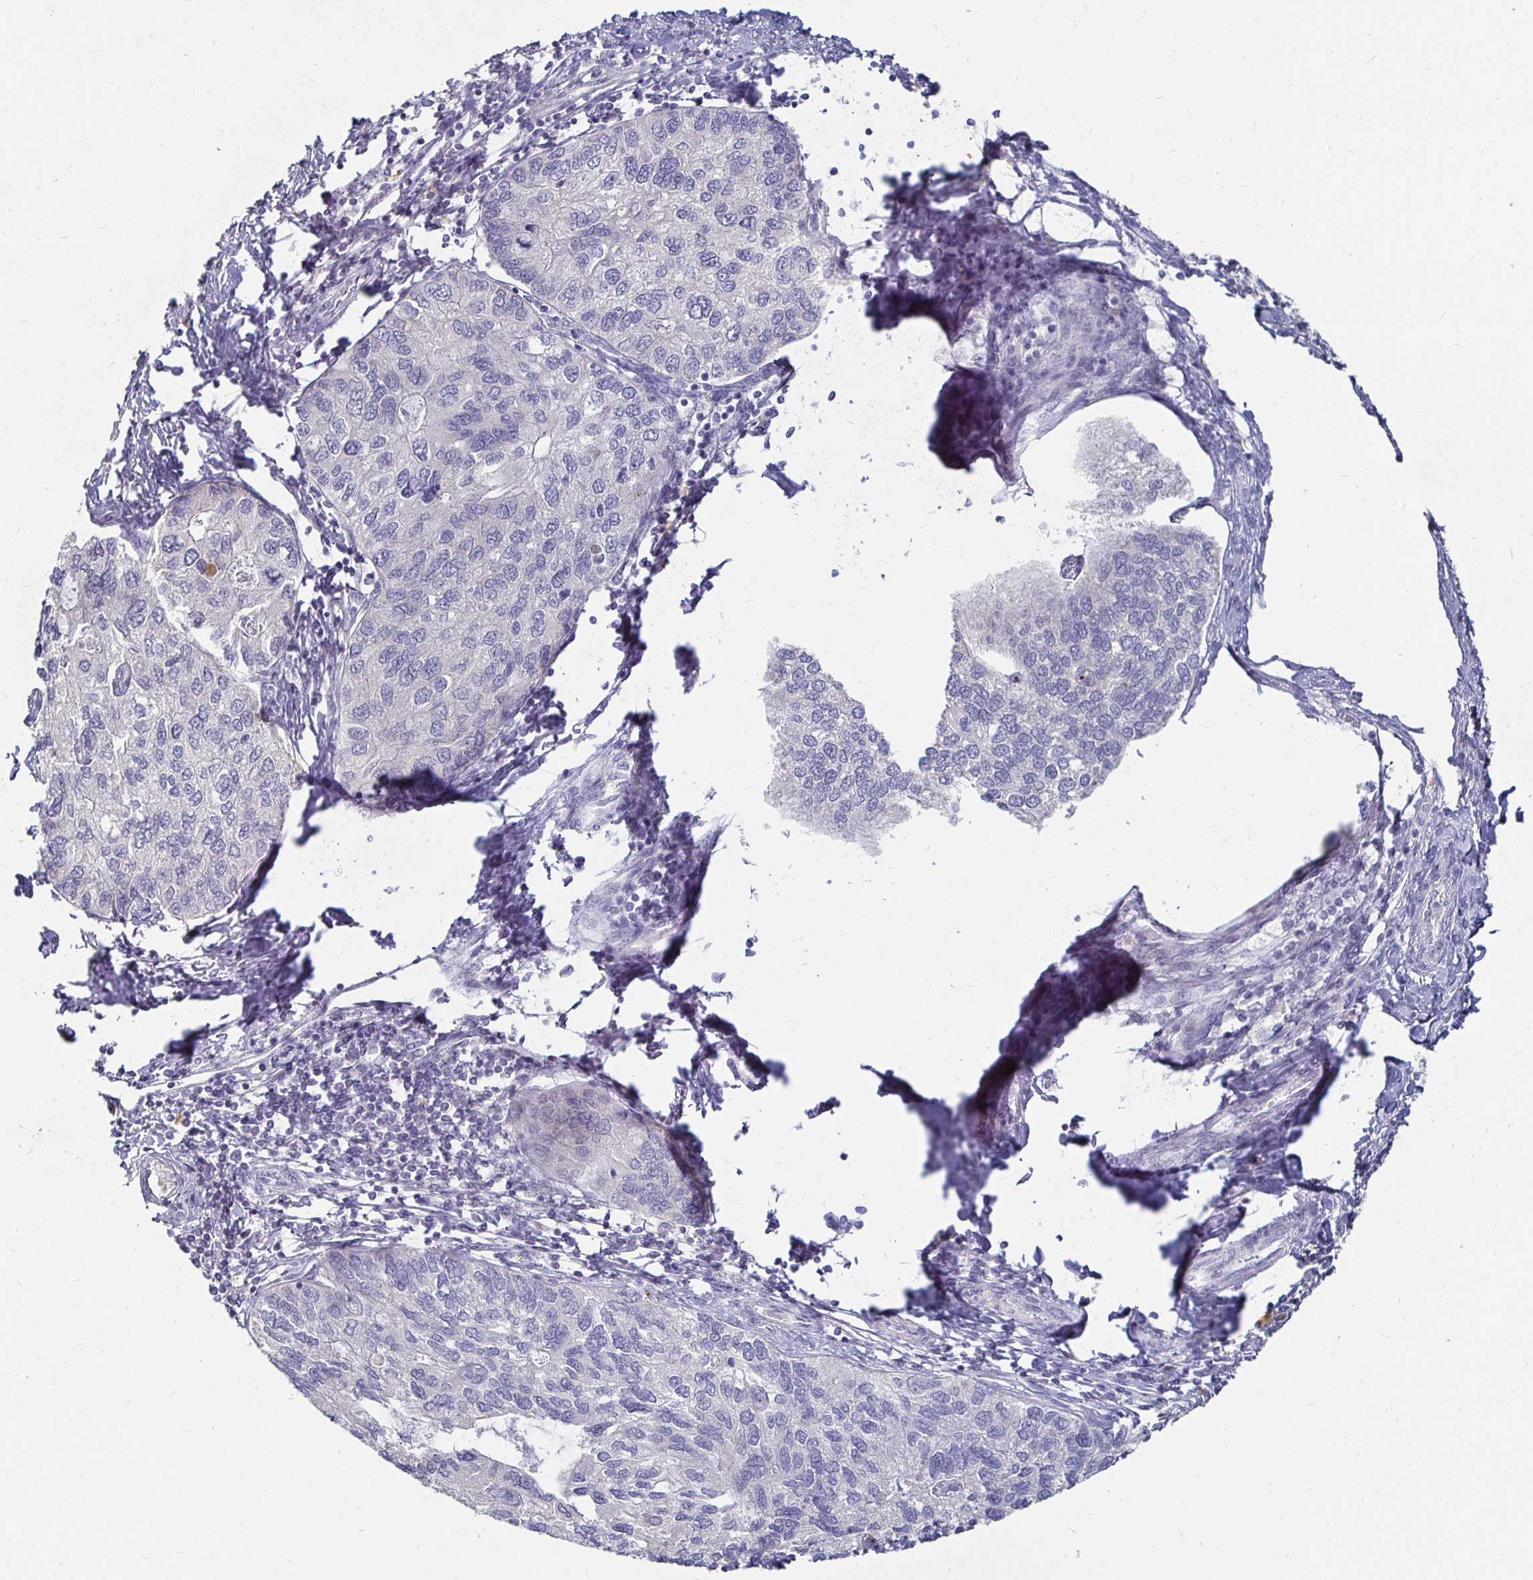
{"staining": {"intensity": "negative", "quantity": "none", "location": "none"}, "tissue": "endometrial cancer", "cell_type": "Tumor cells", "image_type": "cancer", "snomed": [{"axis": "morphology", "description": "Carcinoma, NOS"}, {"axis": "topography", "description": "Uterus"}], "caption": "High magnification brightfield microscopy of endometrial cancer (carcinoma) stained with DAB (brown) and counterstained with hematoxylin (blue): tumor cells show no significant staining. (DAB IHC with hematoxylin counter stain).", "gene": "RNF144B", "patient": {"sex": "female", "age": 76}}